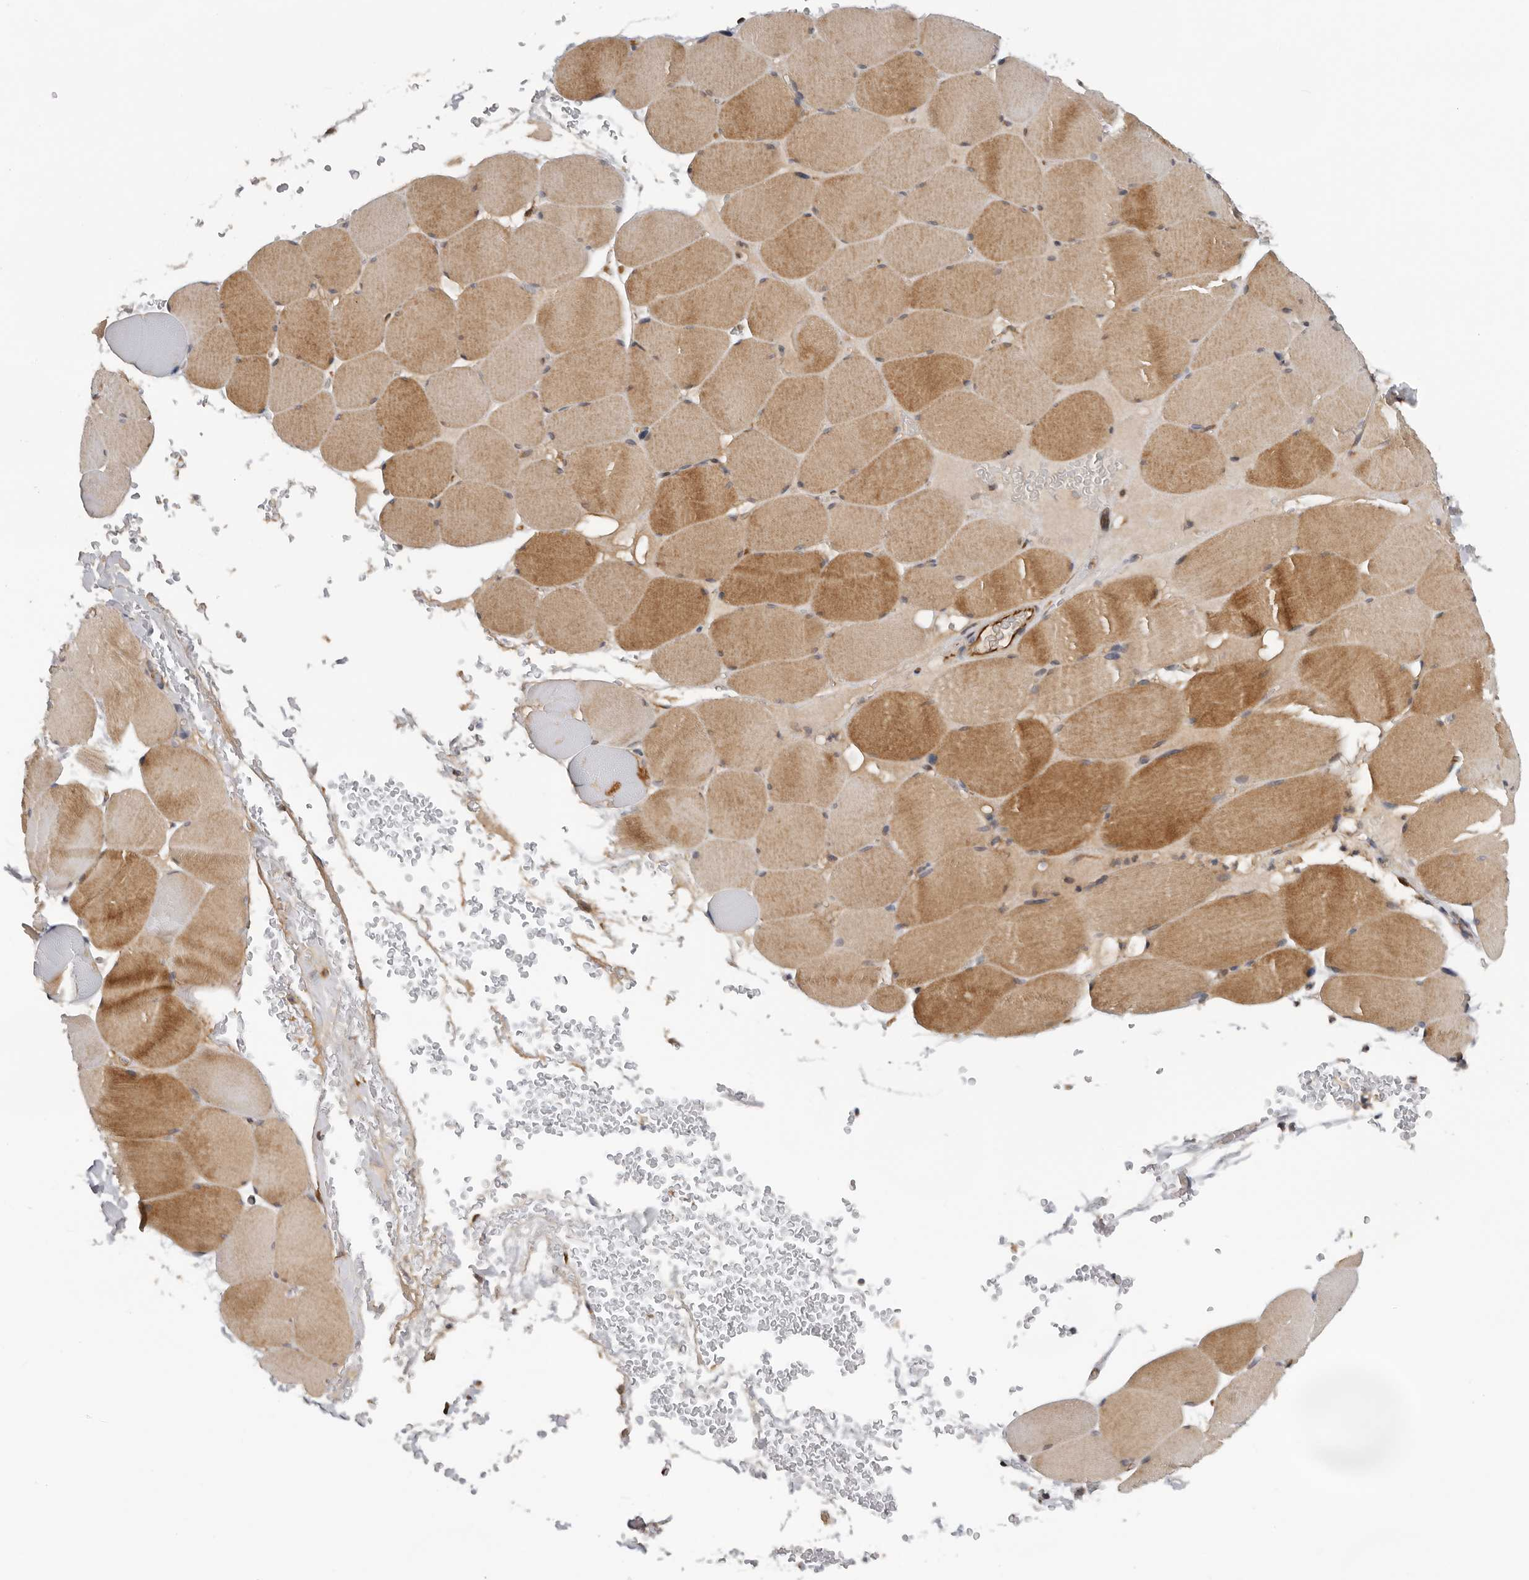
{"staining": {"intensity": "moderate", "quantity": "25%-75%", "location": "cytoplasmic/membranous"}, "tissue": "skeletal muscle", "cell_type": "Myocytes", "image_type": "normal", "snomed": [{"axis": "morphology", "description": "Normal tissue, NOS"}, {"axis": "topography", "description": "Skeletal muscle"}], "caption": "A brown stain shows moderate cytoplasmic/membranous staining of a protein in myocytes of unremarkable skeletal muscle.", "gene": "RNF157", "patient": {"sex": "male", "age": 62}}